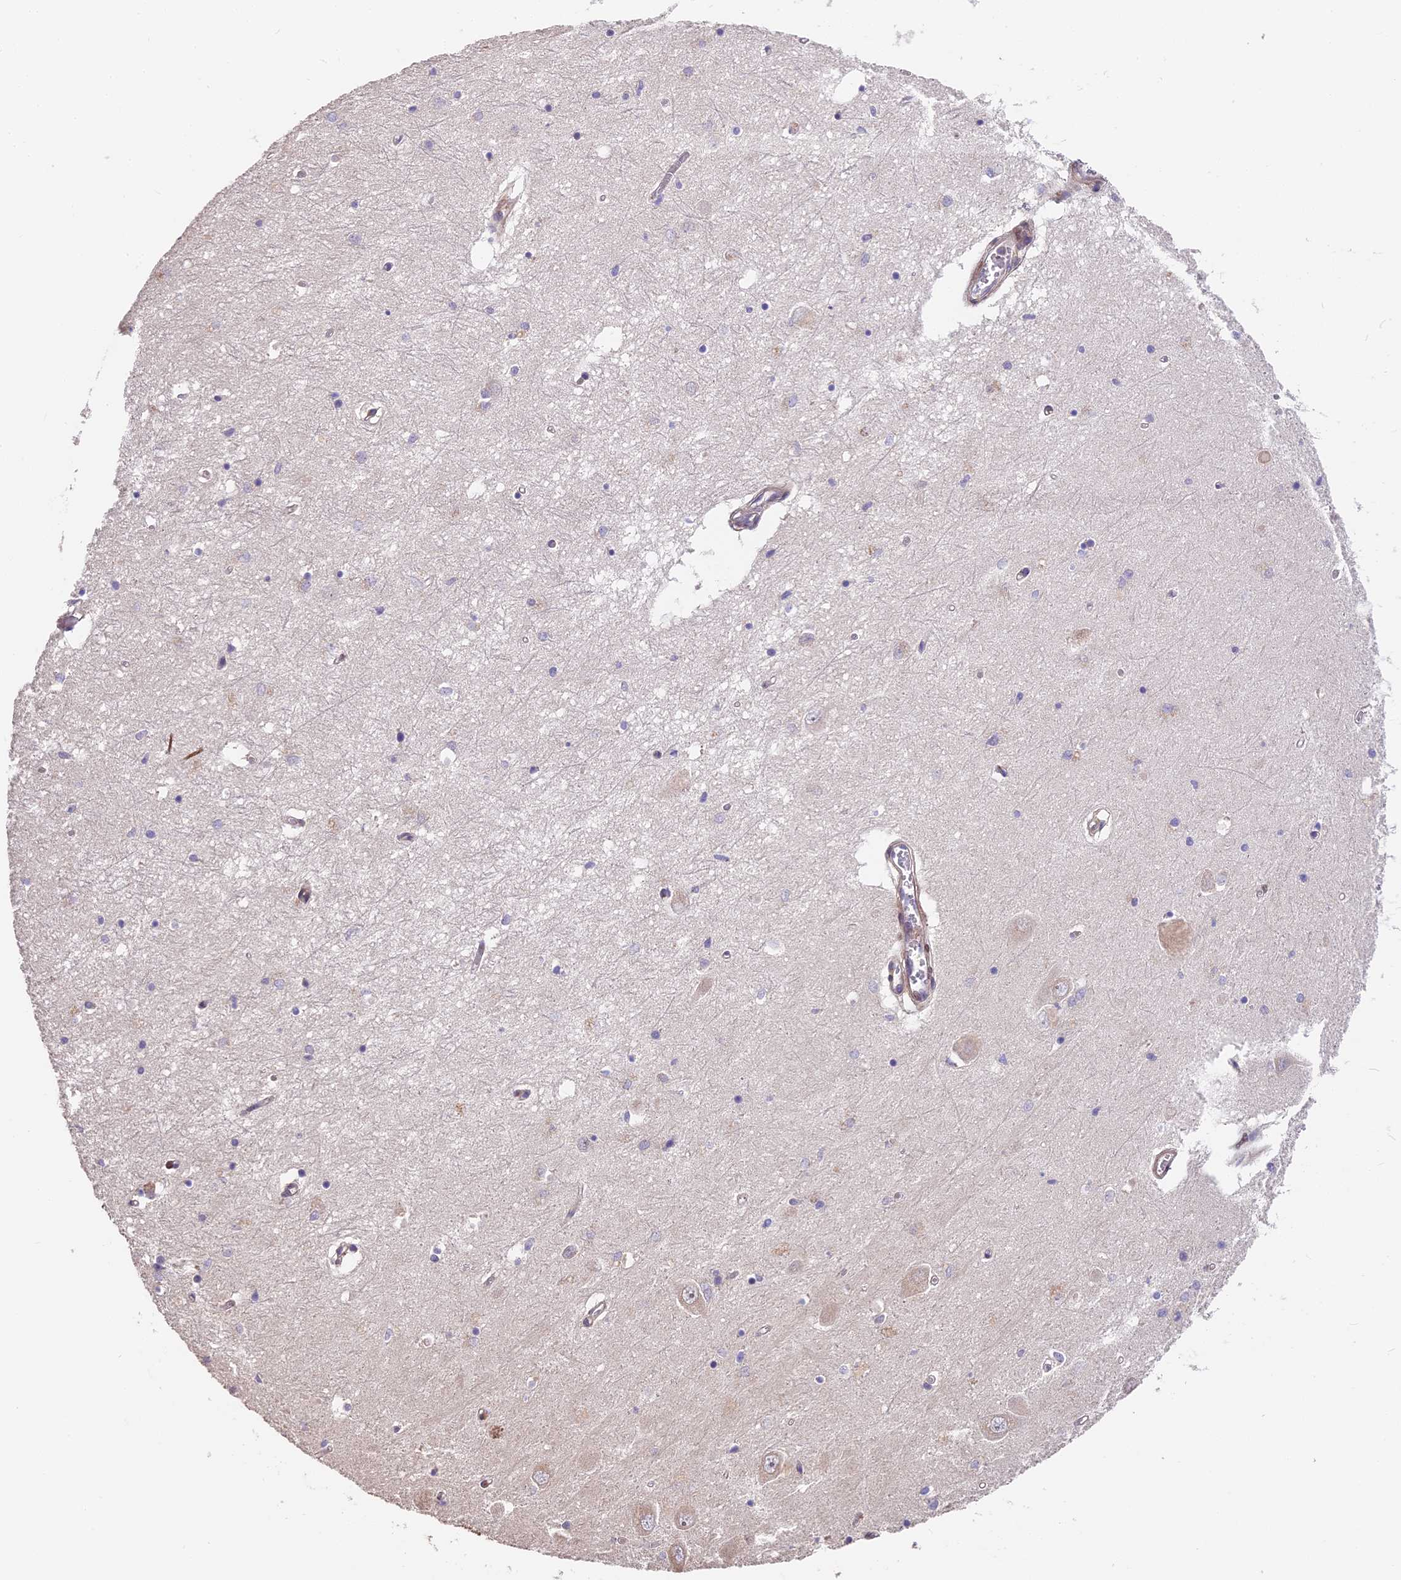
{"staining": {"intensity": "moderate", "quantity": "<25%", "location": "nuclear"}, "tissue": "hippocampus", "cell_type": "Glial cells", "image_type": "normal", "snomed": [{"axis": "morphology", "description": "Normal tissue, NOS"}, {"axis": "topography", "description": "Hippocampus"}], "caption": "Immunohistochemical staining of normal human hippocampus displays low levels of moderate nuclear positivity in approximately <25% of glial cells.", "gene": "ARHGAP17", "patient": {"sex": "male", "age": 70}}